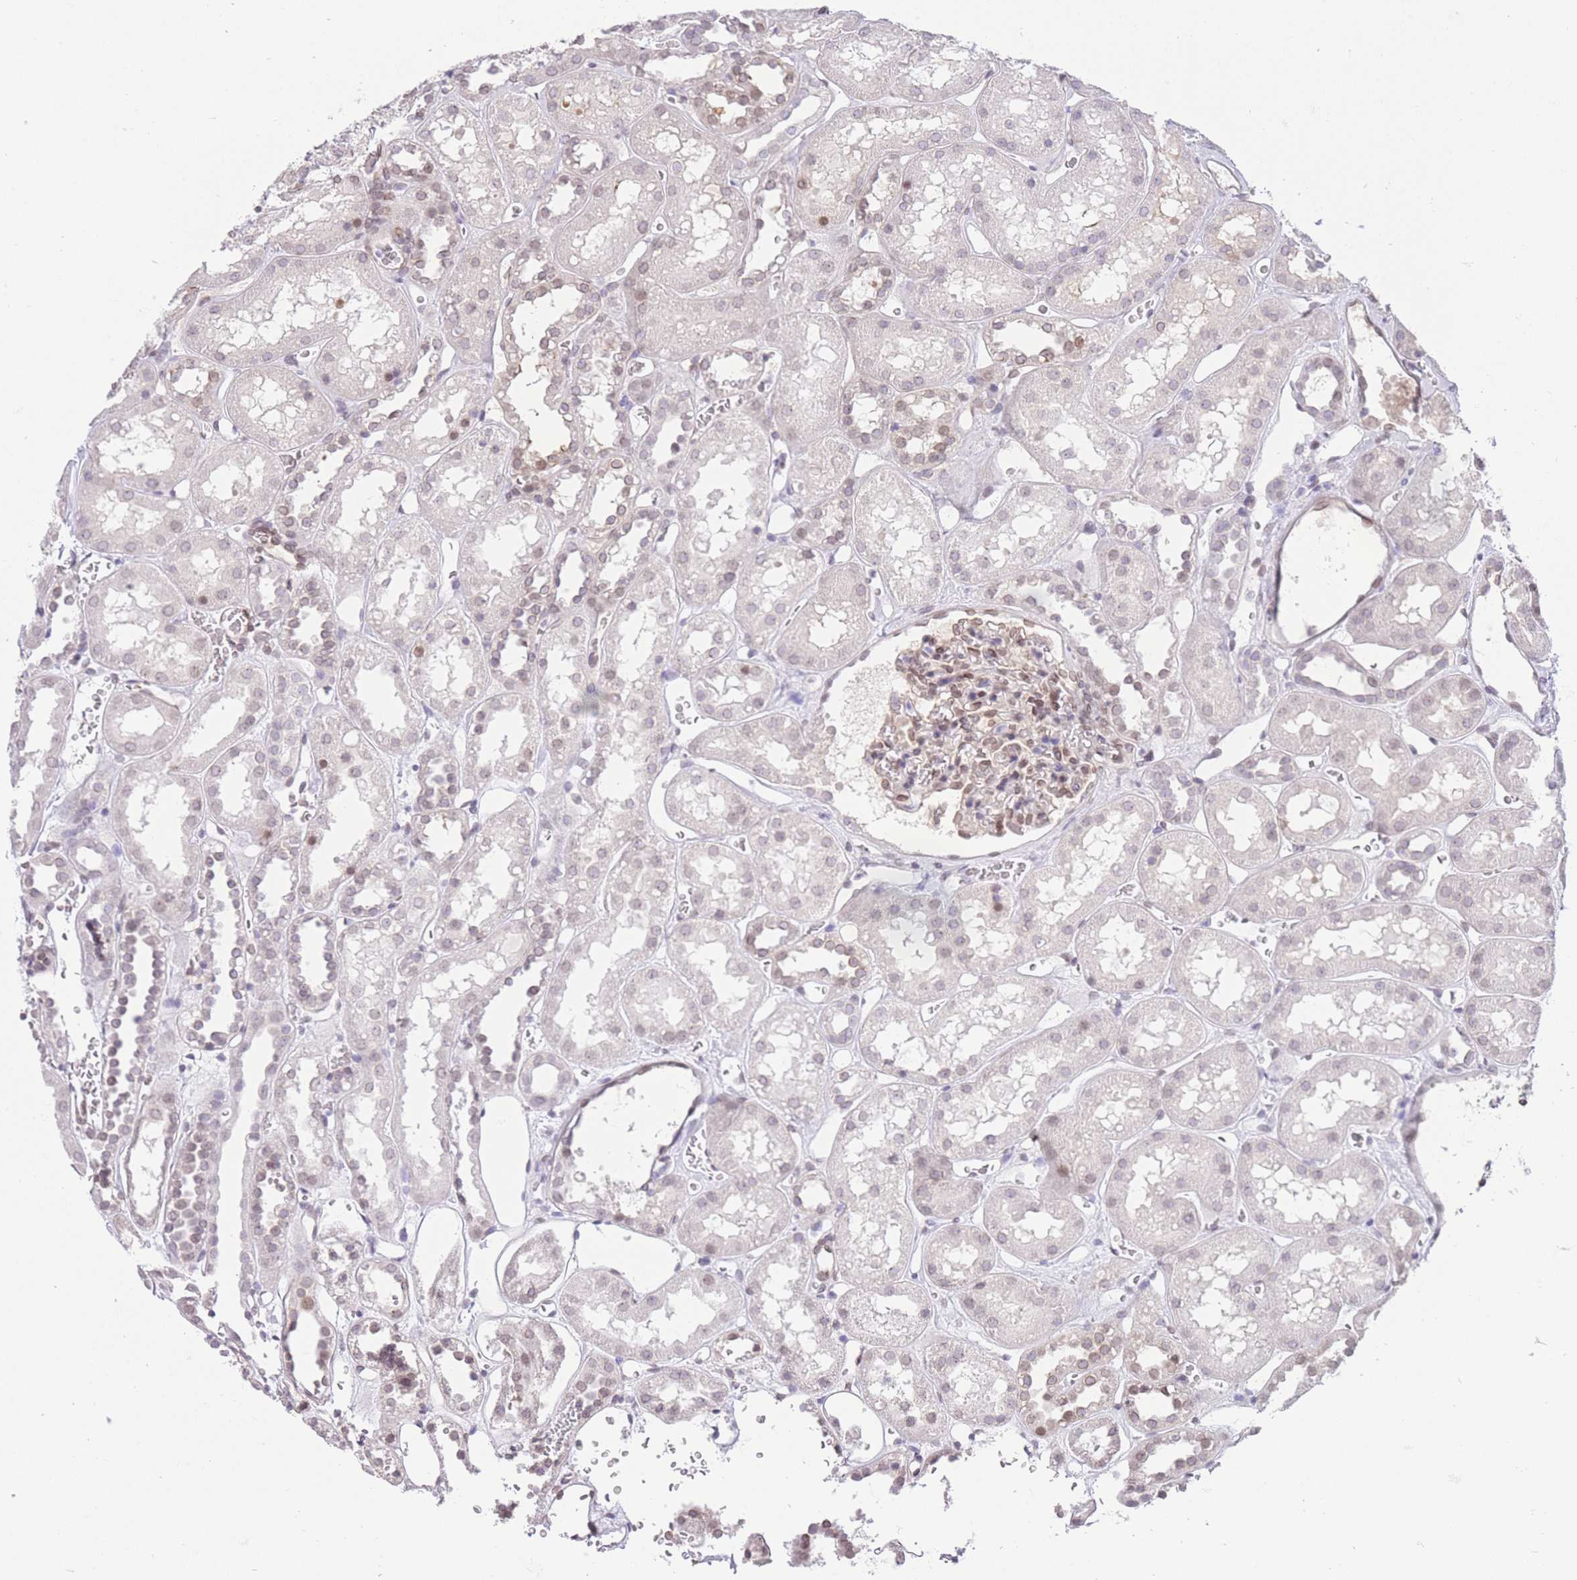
{"staining": {"intensity": "moderate", "quantity": "25%-75%", "location": "nuclear"}, "tissue": "kidney", "cell_type": "Cells in glomeruli", "image_type": "normal", "snomed": [{"axis": "morphology", "description": "Normal tissue, NOS"}, {"axis": "topography", "description": "Kidney"}], "caption": "This image reveals immunohistochemistry staining of normal human kidney, with medium moderate nuclear staining in about 25%-75% of cells in glomeruli.", "gene": "OR10AD1", "patient": {"sex": "female", "age": 41}}